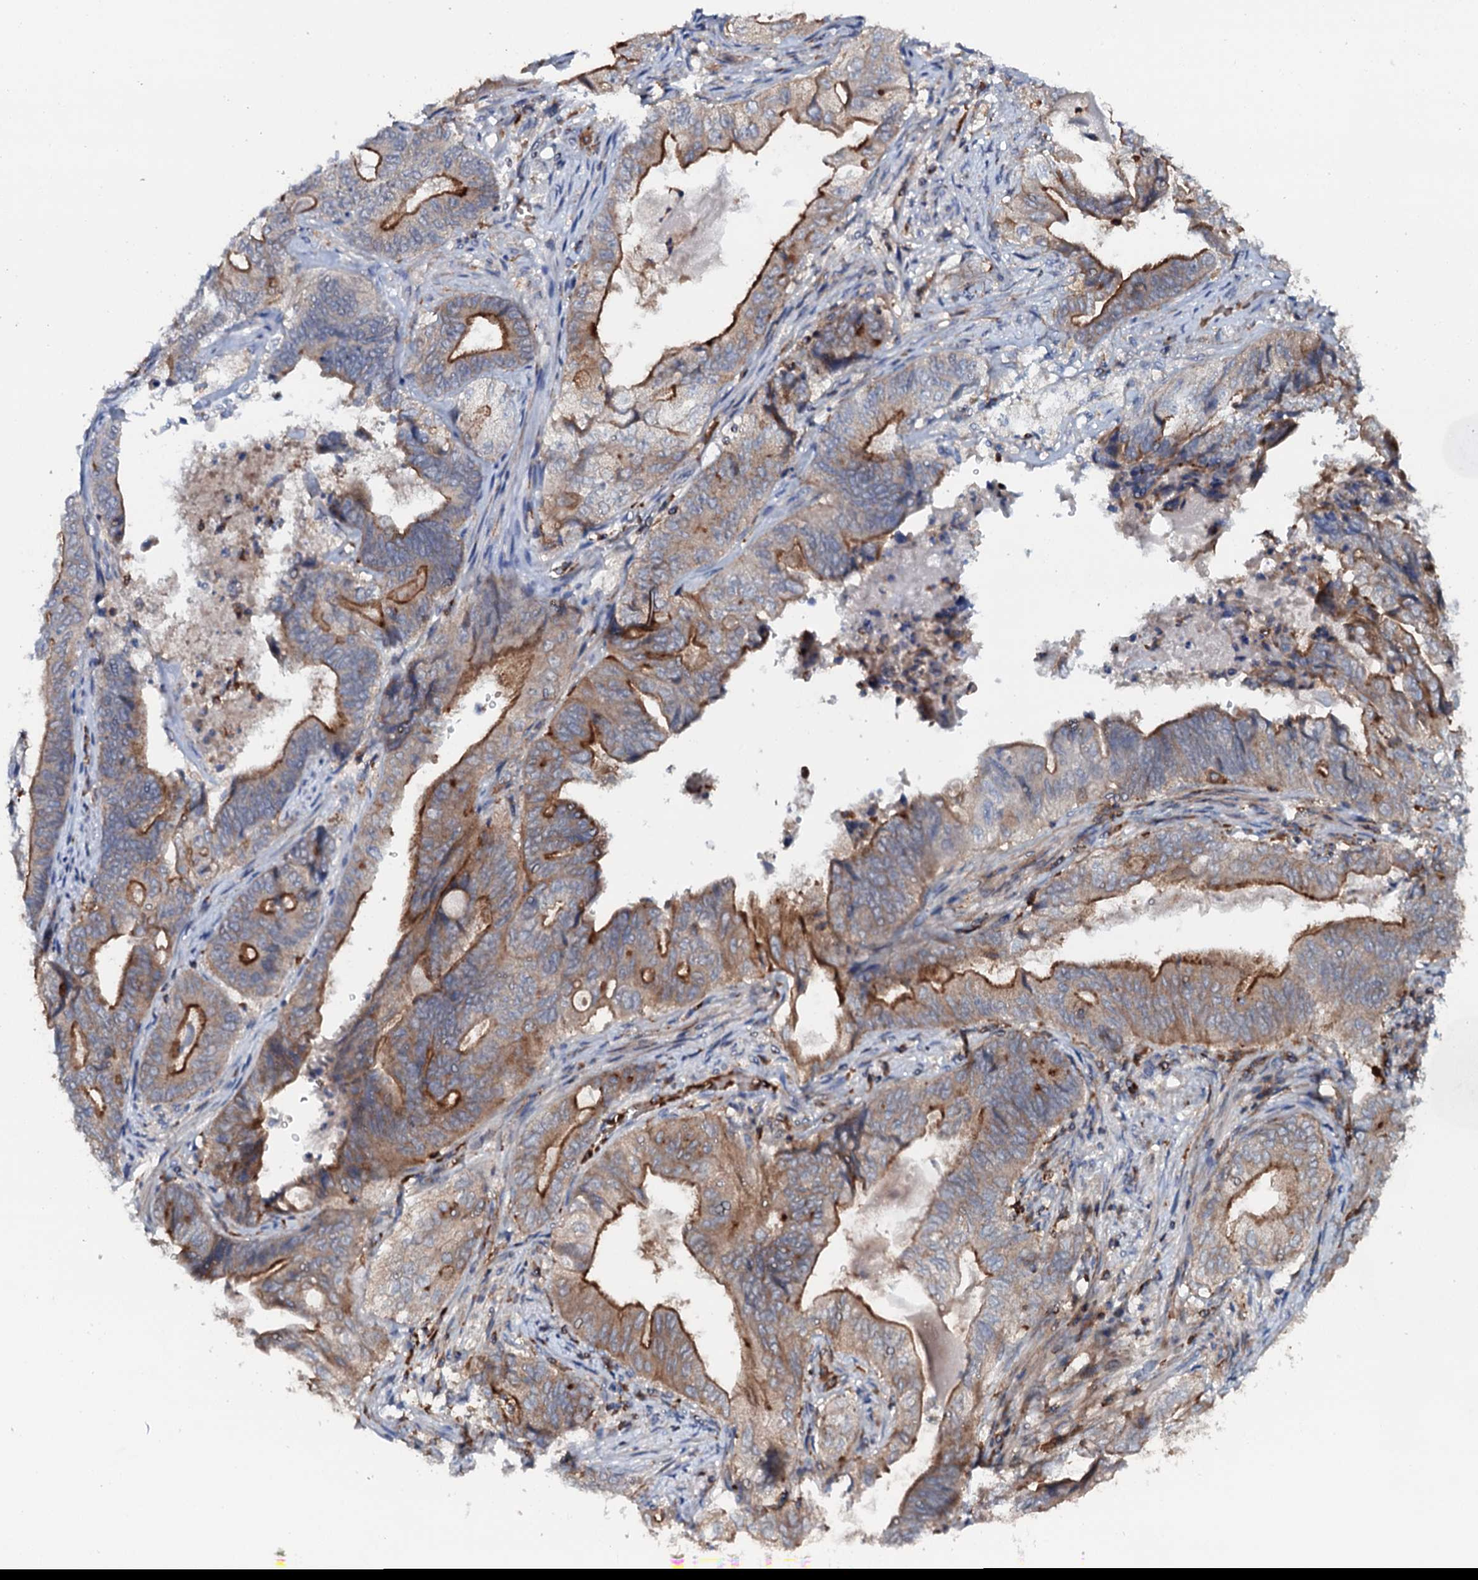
{"staining": {"intensity": "strong", "quantity": "25%-75%", "location": "cytoplasmic/membranous"}, "tissue": "stomach cancer", "cell_type": "Tumor cells", "image_type": "cancer", "snomed": [{"axis": "morphology", "description": "Adenocarcinoma, NOS"}, {"axis": "topography", "description": "Stomach"}], "caption": "Adenocarcinoma (stomach) stained with DAB immunohistochemistry (IHC) exhibits high levels of strong cytoplasmic/membranous staining in about 25%-75% of tumor cells. The staining was performed using DAB (3,3'-diaminobenzidine), with brown indicating positive protein expression. Nuclei are stained blue with hematoxylin.", "gene": "VAMP8", "patient": {"sex": "female", "age": 73}}